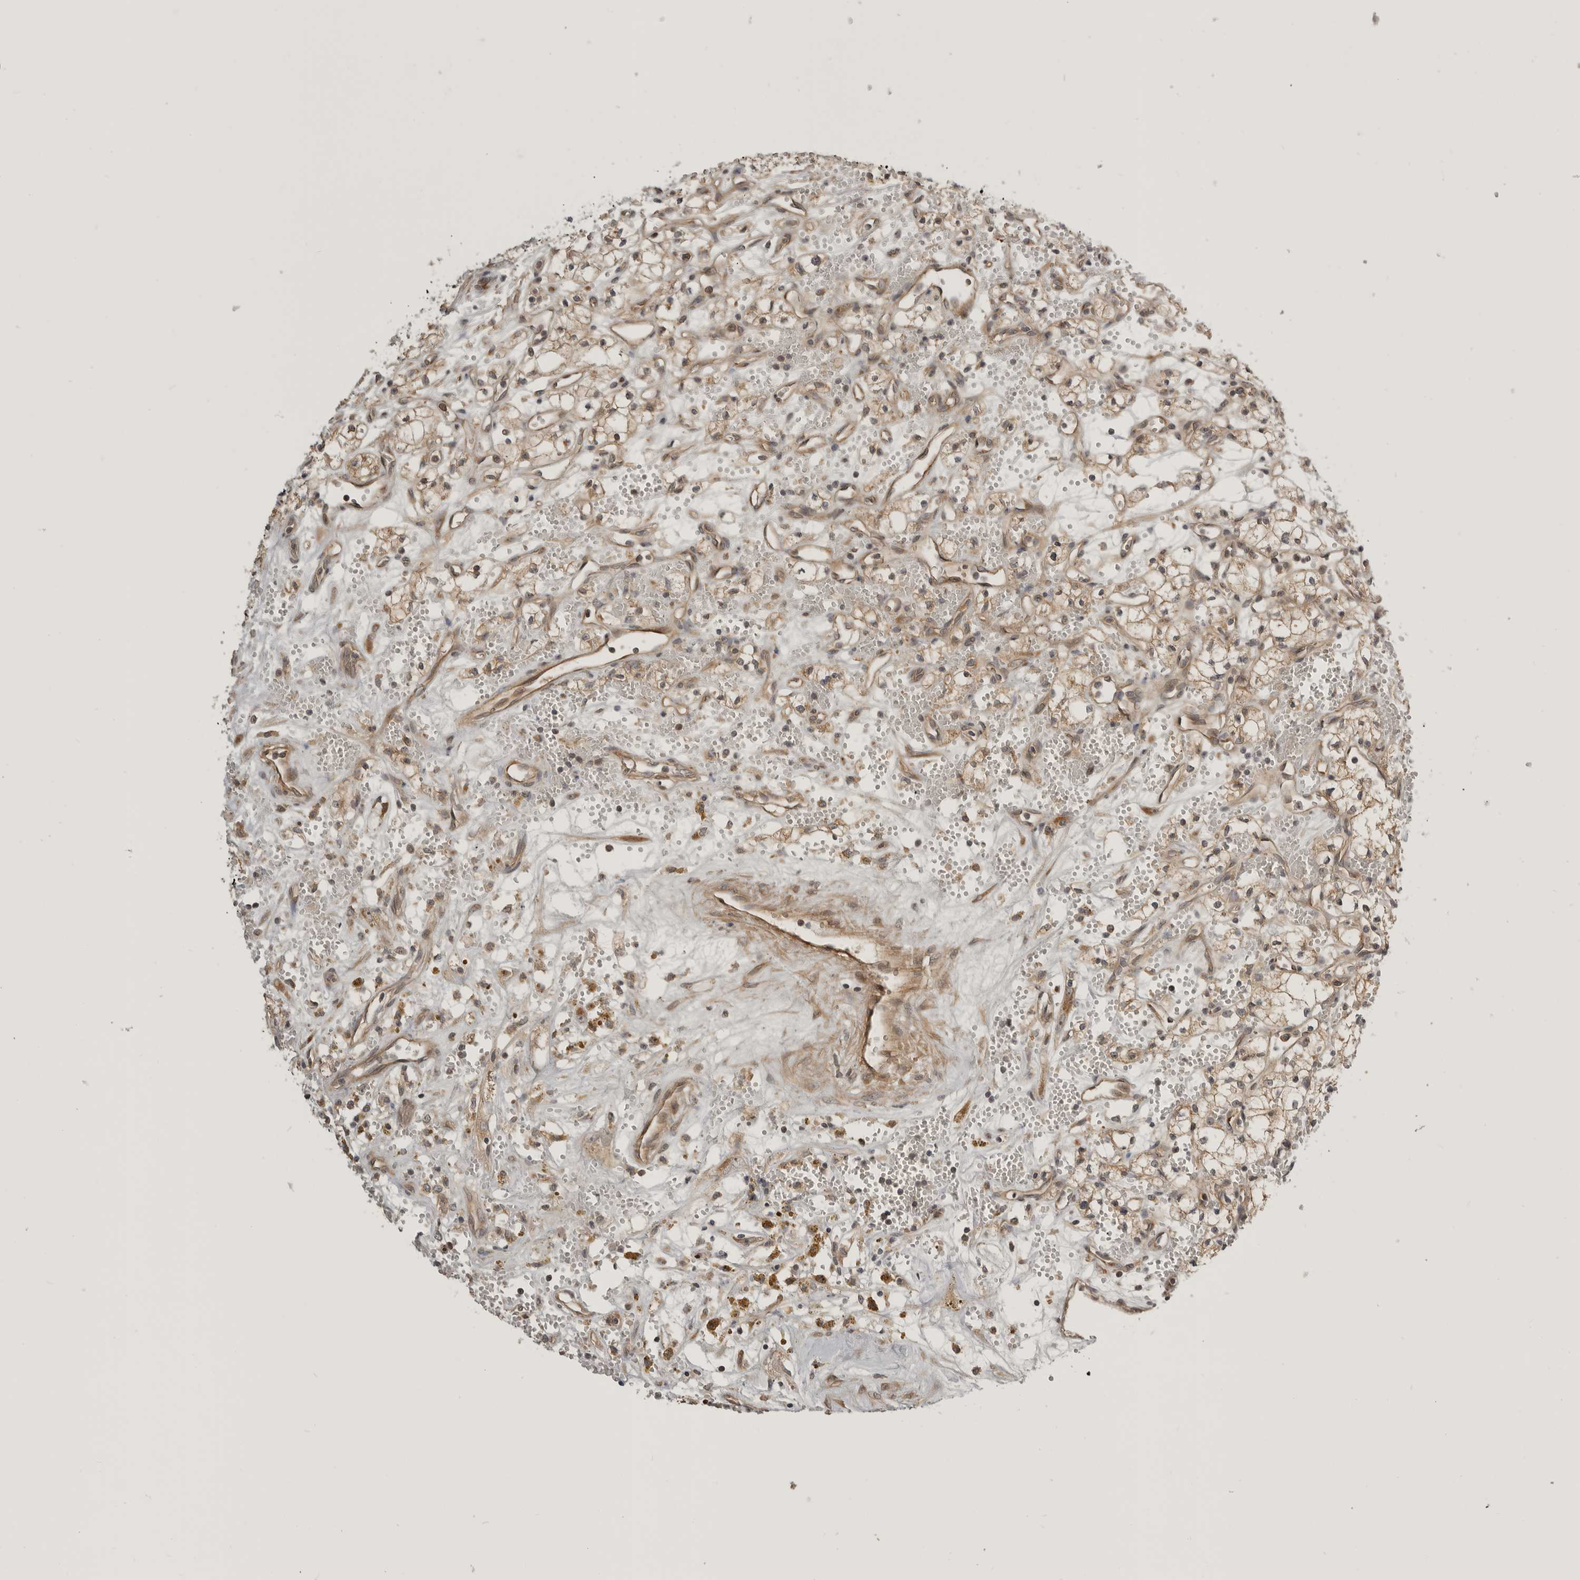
{"staining": {"intensity": "weak", "quantity": ">75%", "location": "cytoplasmic/membranous"}, "tissue": "renal cancer", "cell_type": "Tumor cells", "image_type": "cancer", "snomed": [{"axis": "morphology", "description": "Adenocarcinoma, NOS"}, {"axis": "topography", "description": "Kidney"}], "caption": "Brown immunohistochemical staining in adenocarcinoma (renal) reveals weak cytoplasmic/membranous staining in approximately >75% of tumor cells. (DAB = brown stain, brightfield microscopy at high magnification).", "gene": "CUEDC1", "patient": {"sex": "male", "age": 59}}